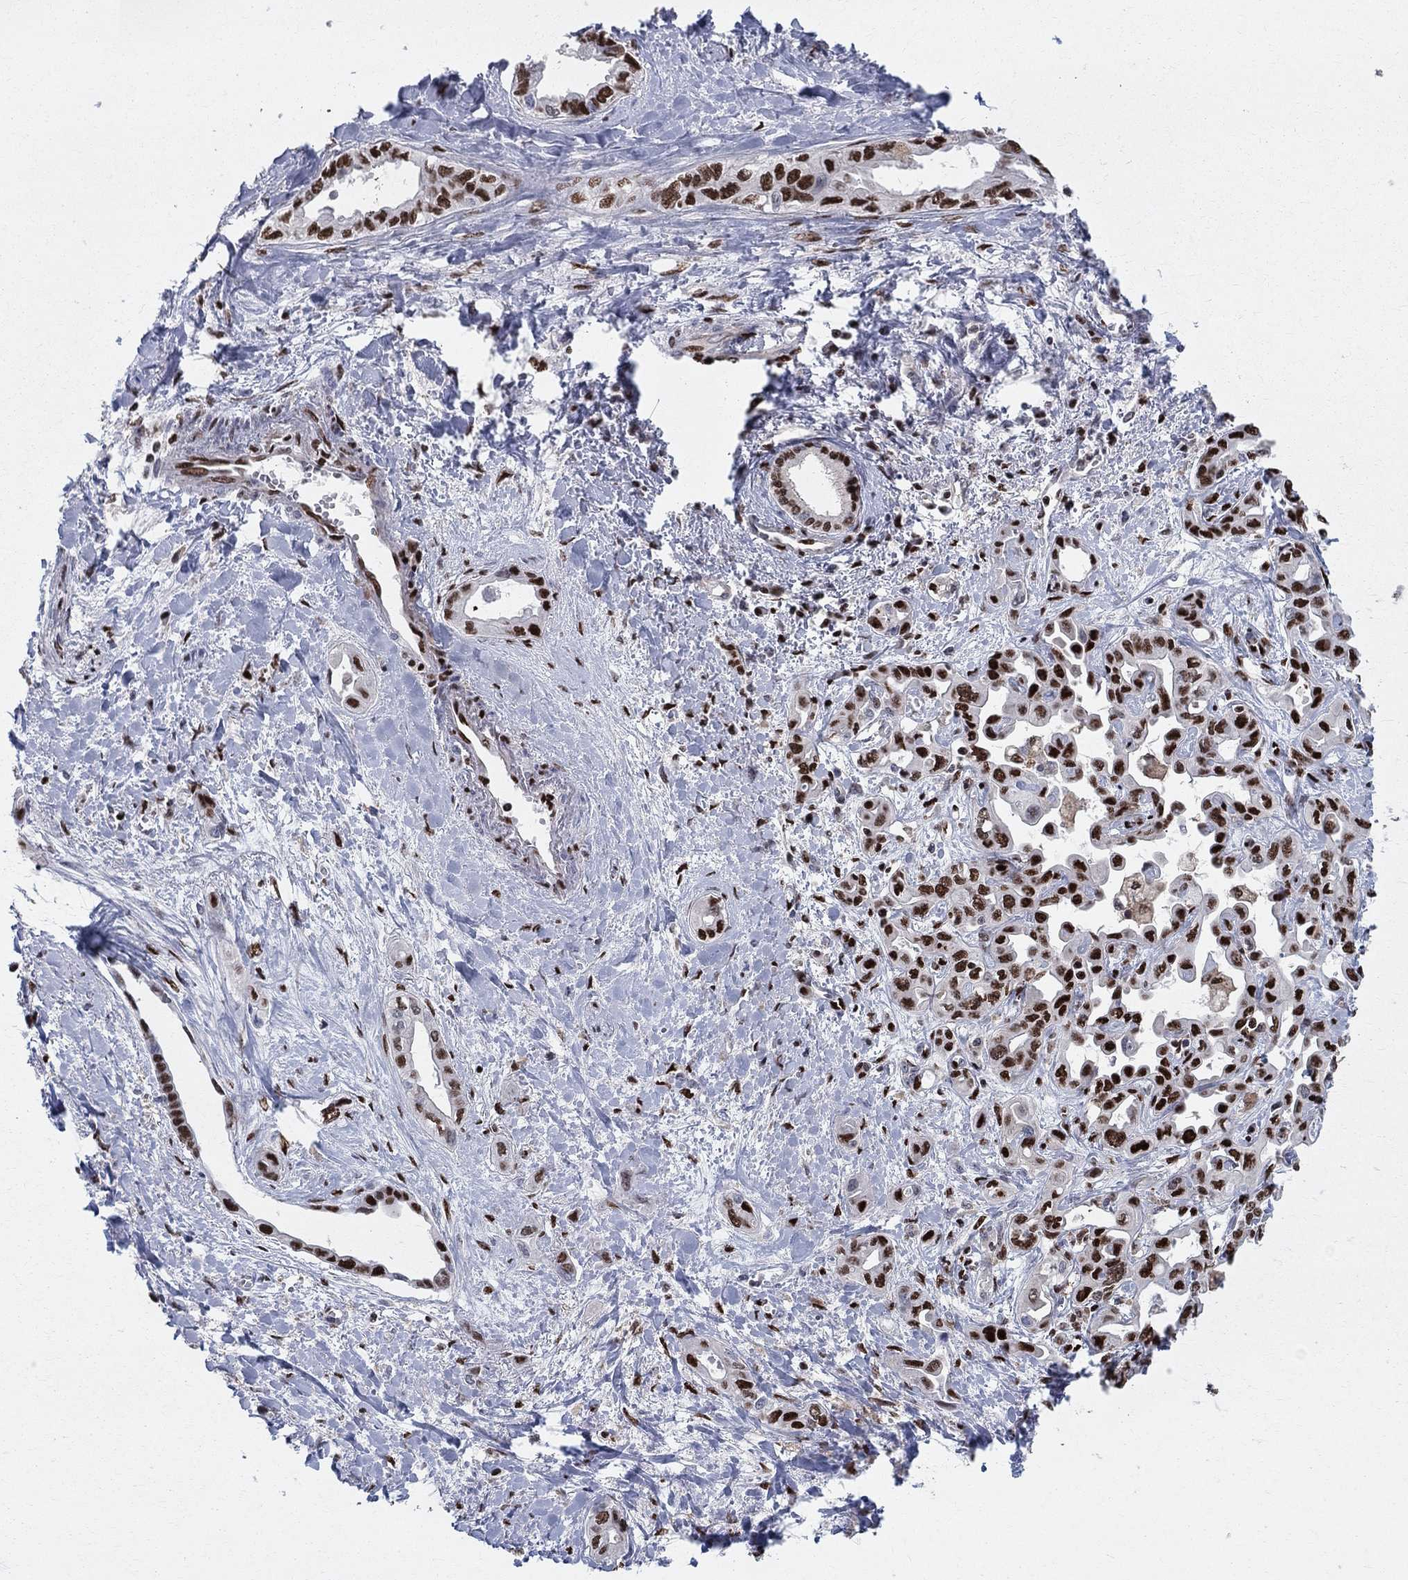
{"staining": {"intensity": "strong", "quantity": "25%-75%", "location": "nuclear"}, "tissue": "liver cancer", "cell_type": "Tumor cells", "image_type": "cancer", "snomed": [{"axis": "morphology", "description": "Cholangiocarcinoma"}, {"axis": "topography", "description": "Liver"}], "caption": "Liver cholangiocarcinoma was stained to show a protein in brown. There is high levels of strong nuclear staining in about 25%-75% of tumor cells.", "gene": "ZNHIT3", "patient": {"sex": "female", "age": 64}}